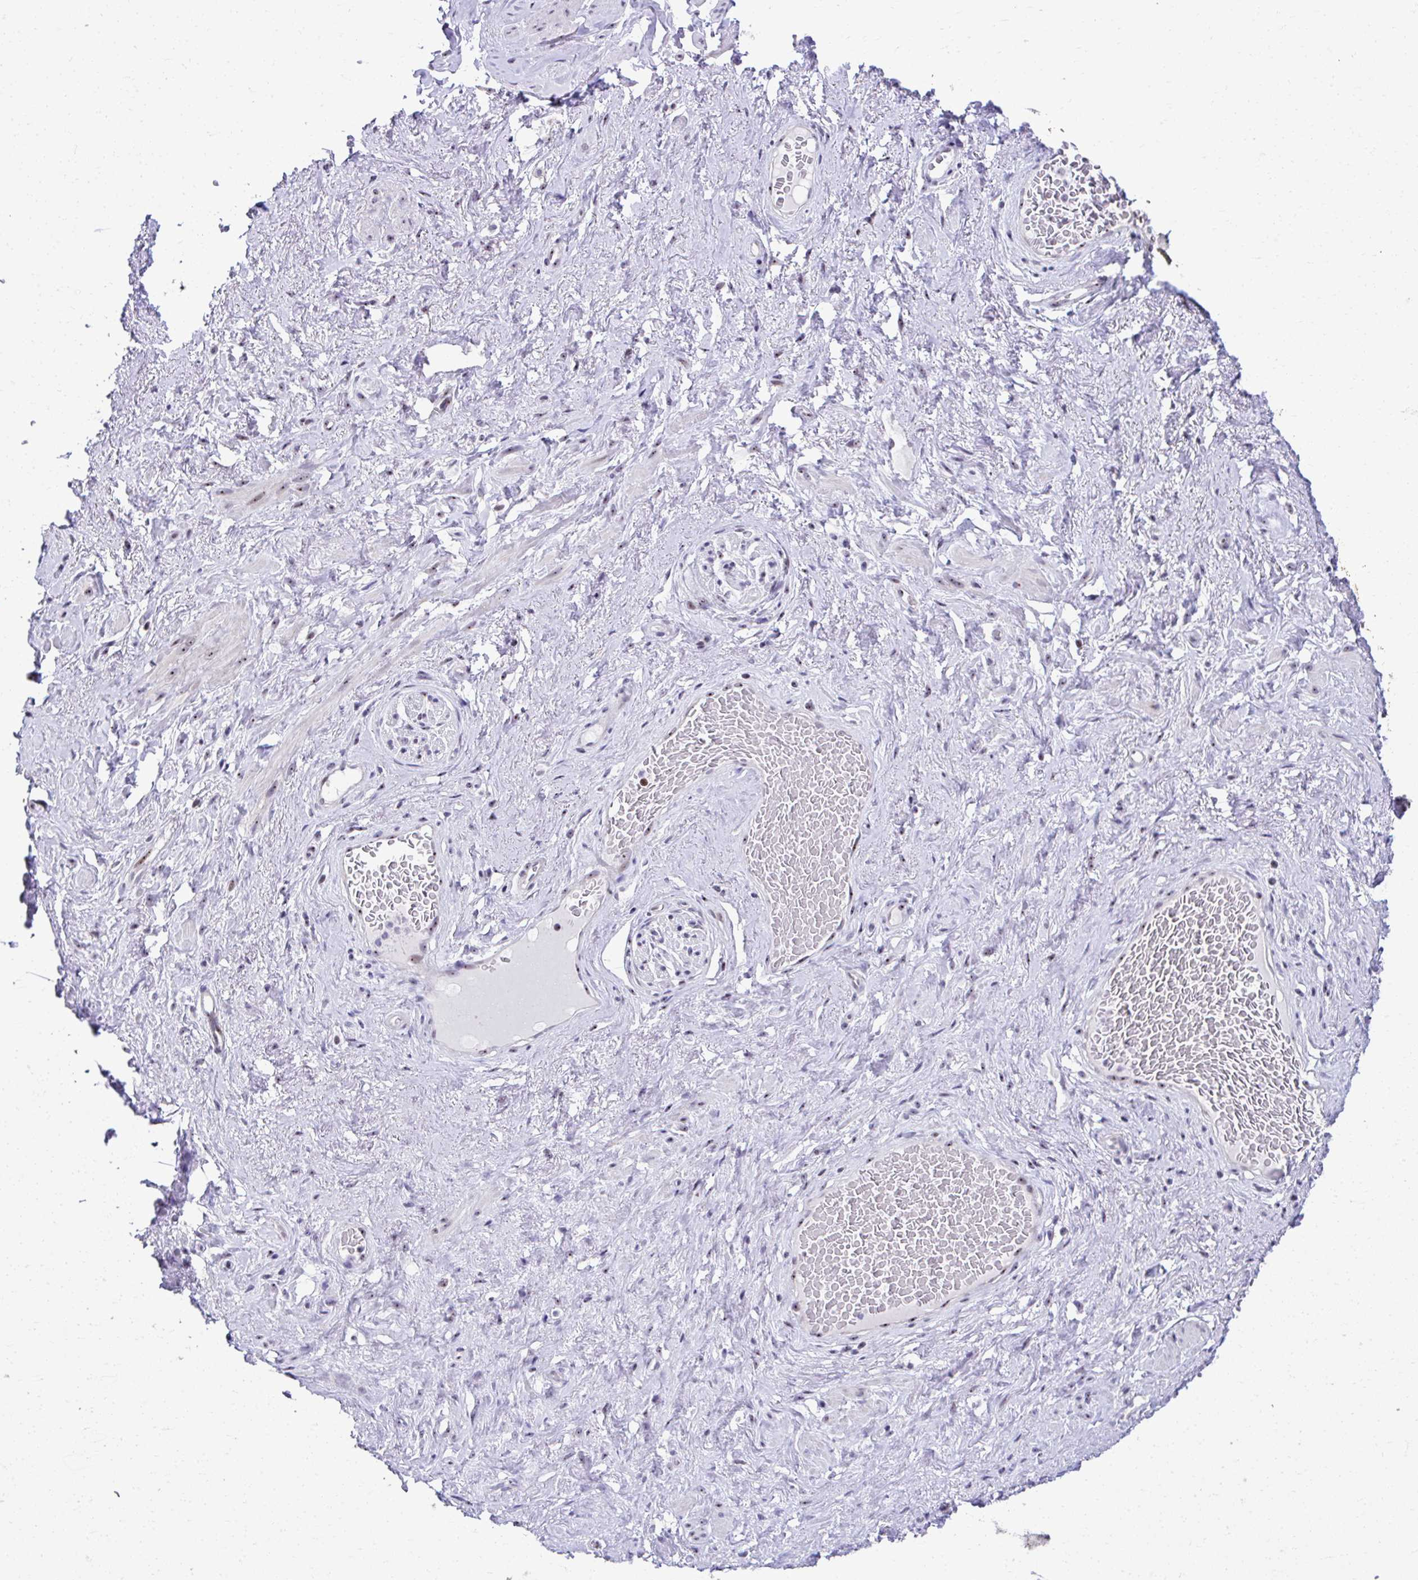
{"staining": {"intensity": "moderate", "quantity": "<25%", "location": "nuclear"}, "tissue": "soft tissue", "cell_type": "Fibroblasts", "image_type": "normal", "snomed": [{"axis": "morphology", "description": "Normal tissue, NOS"}, {"axis": "topography", "description": "Vagina"}, {"axis": "topography", "description": "Peripheral nerve tissue"}], "caption": "A brown stain shows moderate nuclear expression of a protein in fibroblasts of benign soft tissue.", "gene": "CEP72", "patient": {"sex": "female", "age": 71}}